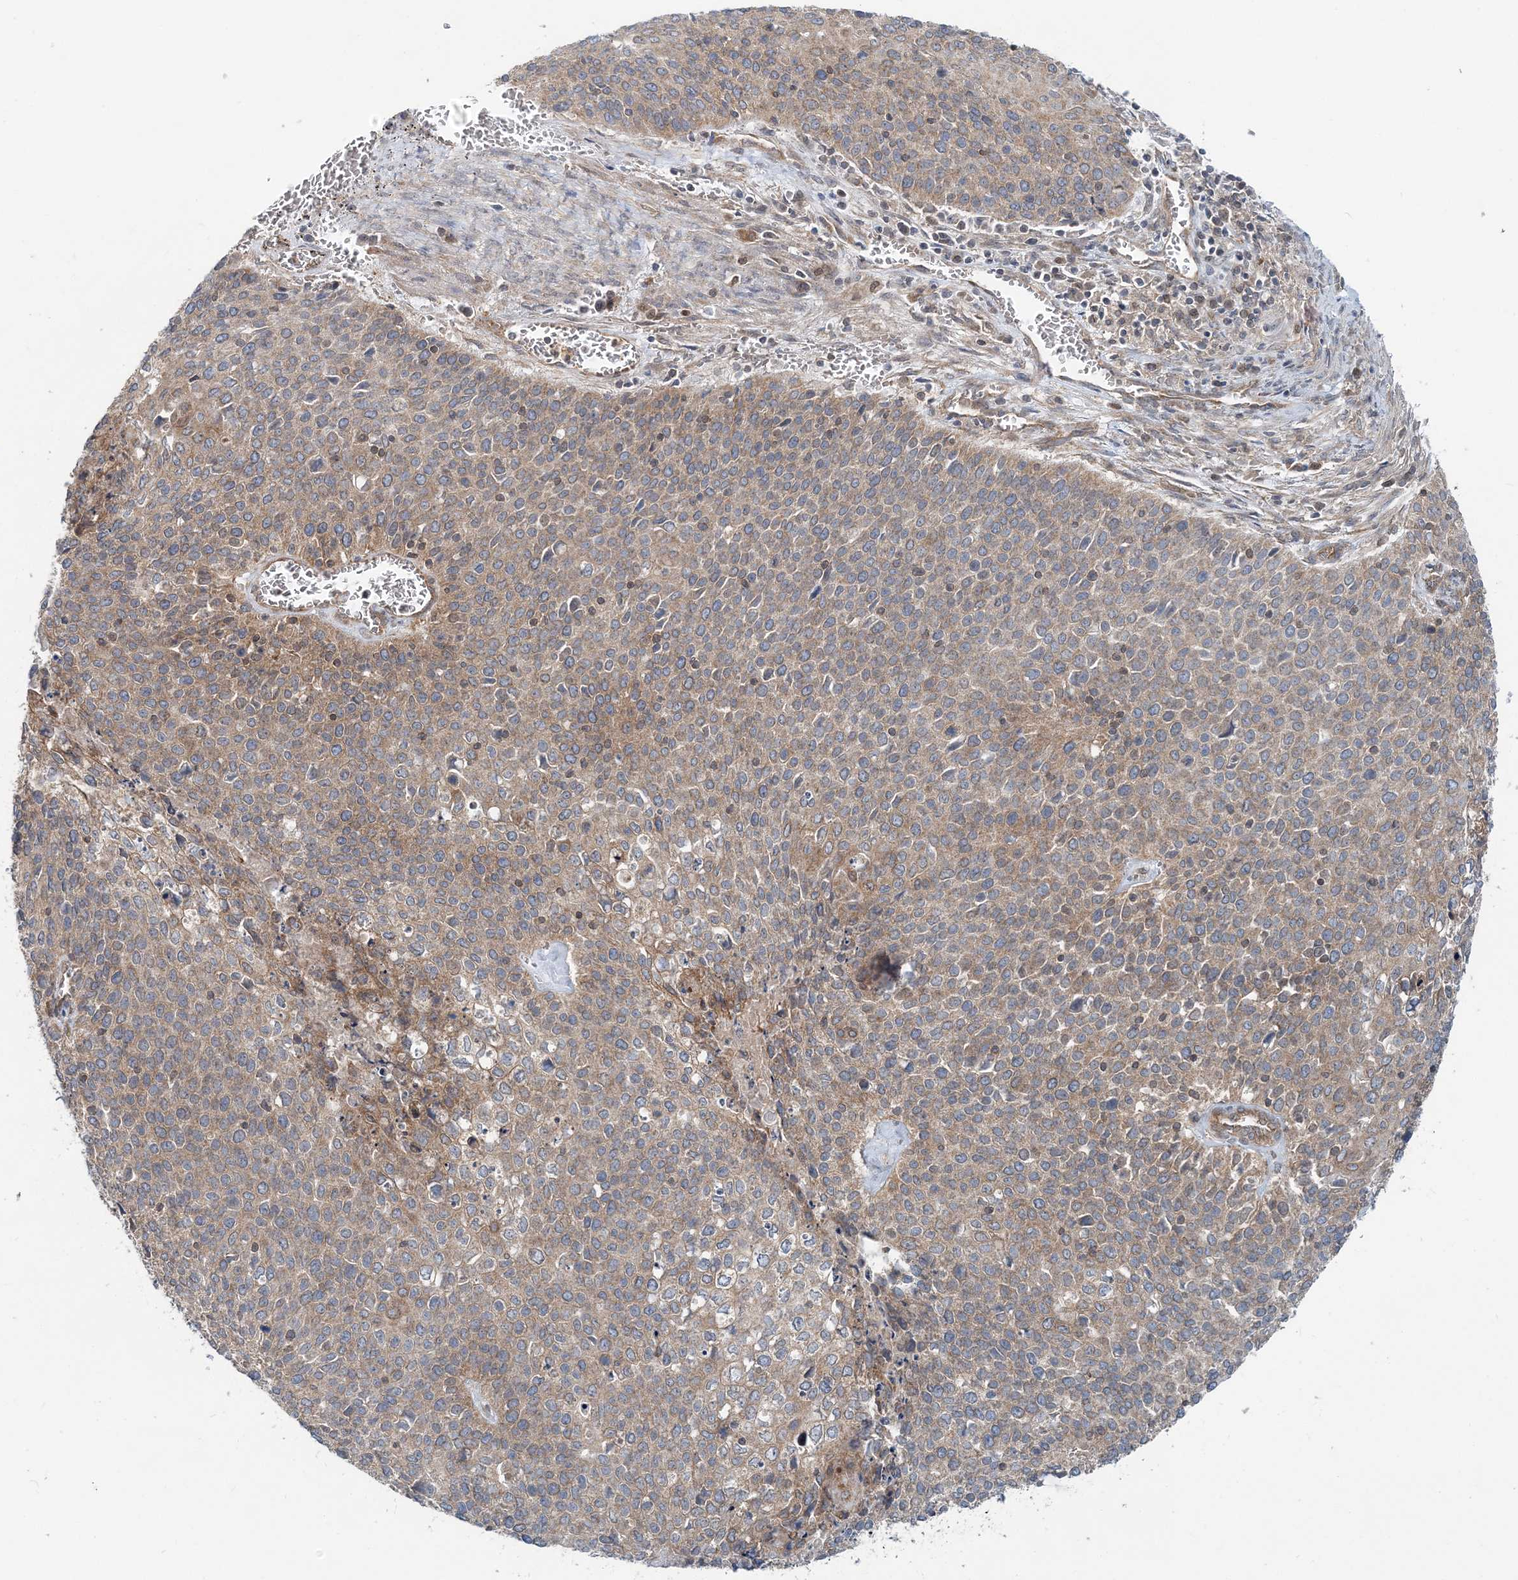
{"staining": {"intensity": "moderate", "quantity": "25%-75%", "location": "cytoplasmic/membranous"}, "tissue": "cervical cancer", "cell_type": "Tumor cells", "image_type": "cancer", "snomed": [{"axis": "morphology", "description": "Squamous cell carcinoma, NOS"}, {"axis": "topography", "description": "Cervix"}], "caption": "Moderate cytoplasmic/membranous expression is appreciated in about 25%-75% of tumor cells in cervical cancer.", "gene": "MOB4", "patient": {"sex": "female", "age": 39}}